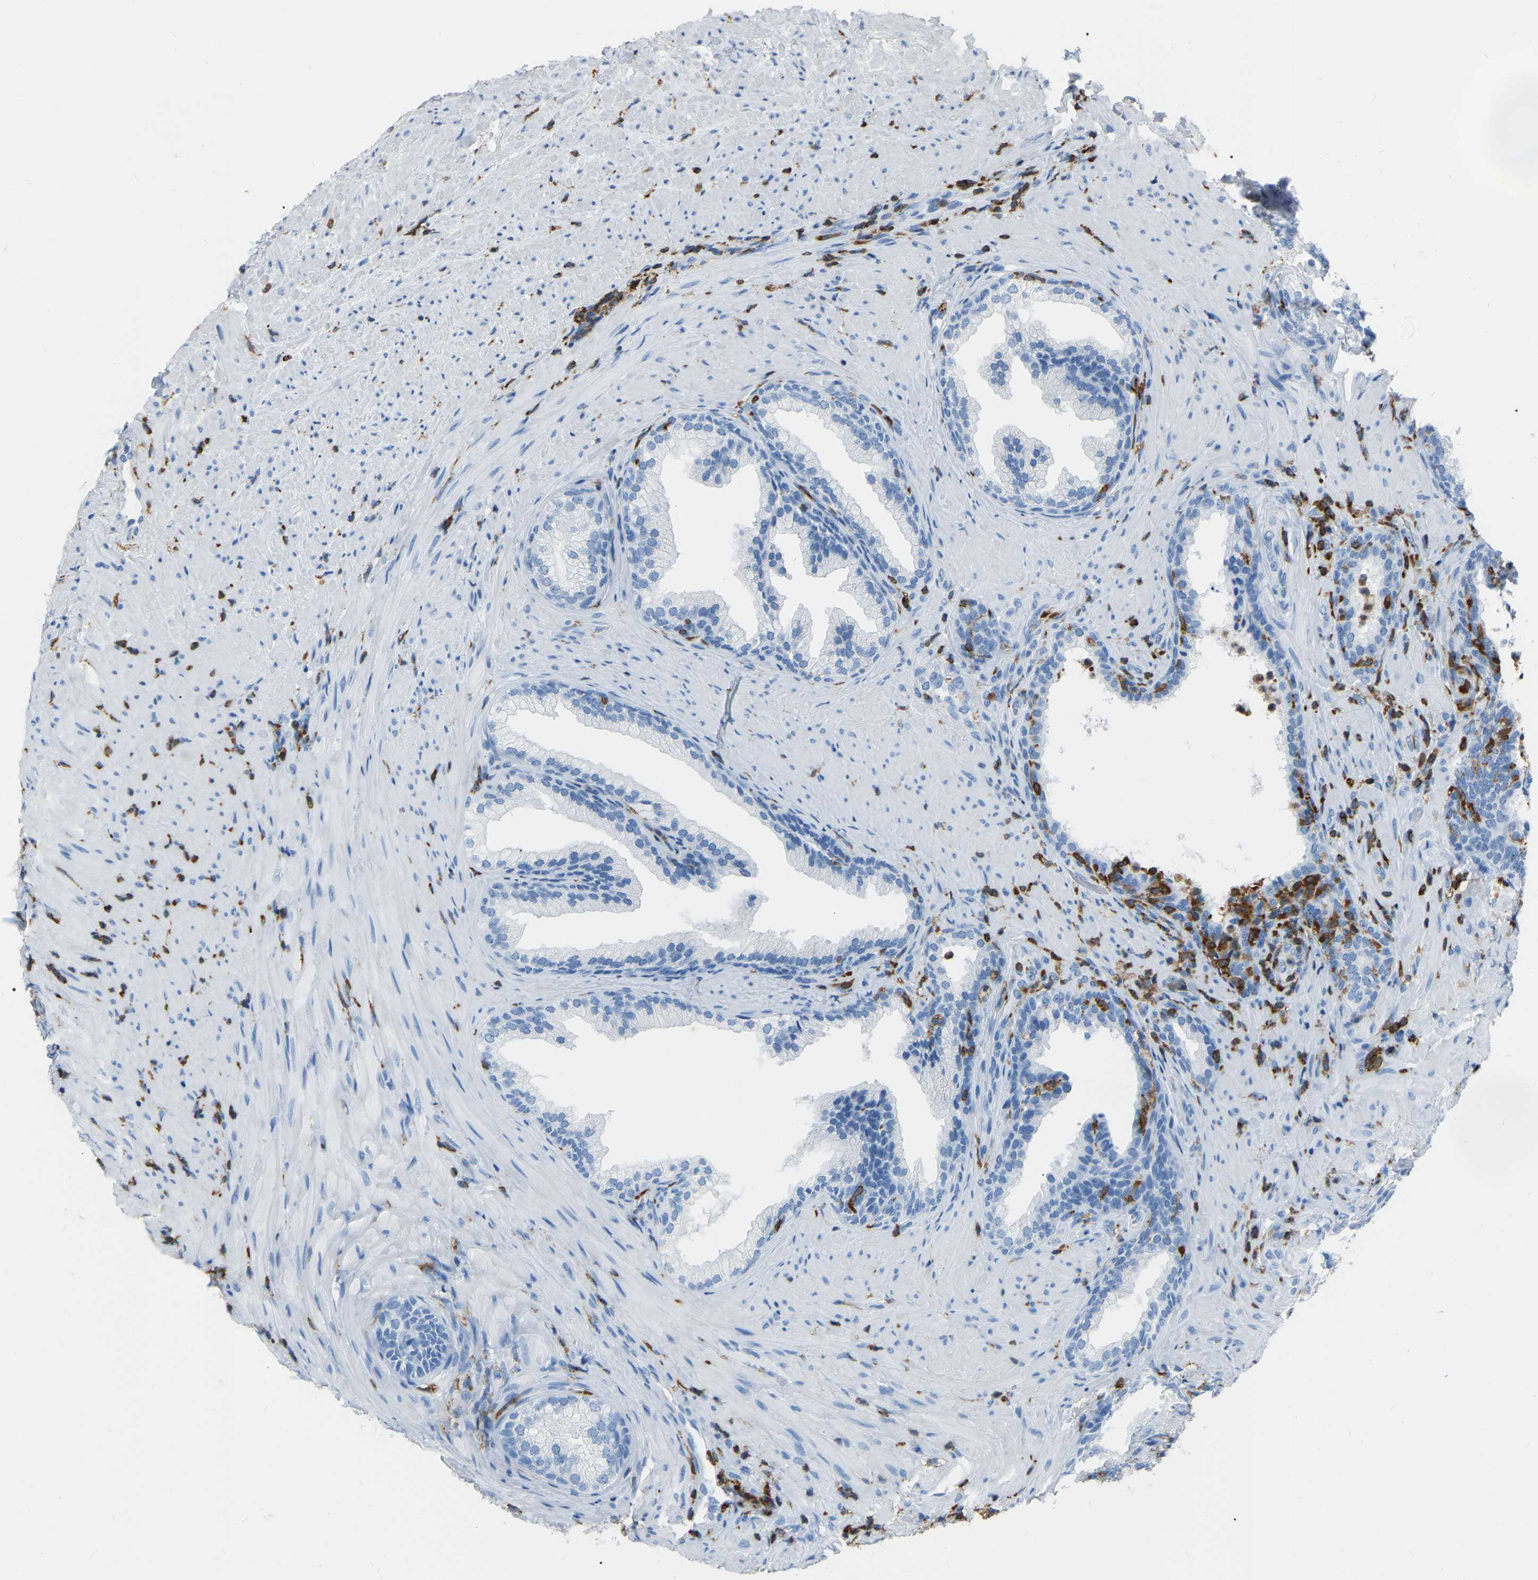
{"staining": {"intensity": "negative", "quantity": "none", "location": "none"}, "tissue": "prostate", "cell_type": "Glandular cells", "image_type": "normal", "snomed": [{"axis": "morphology", "description": "Normal tissue, NOS"}, {"axis": "topography", "description": "Prostate"}], "caption": "This histopathology image is of unremarkable prostate stained with immunohistochemistry to label a protein in brown with the nuclei are counter-stained blue. There is no positivity in glandular cells.", "gene": "ARHGAP45", "patient": {"sex": "male", "age": 76}}